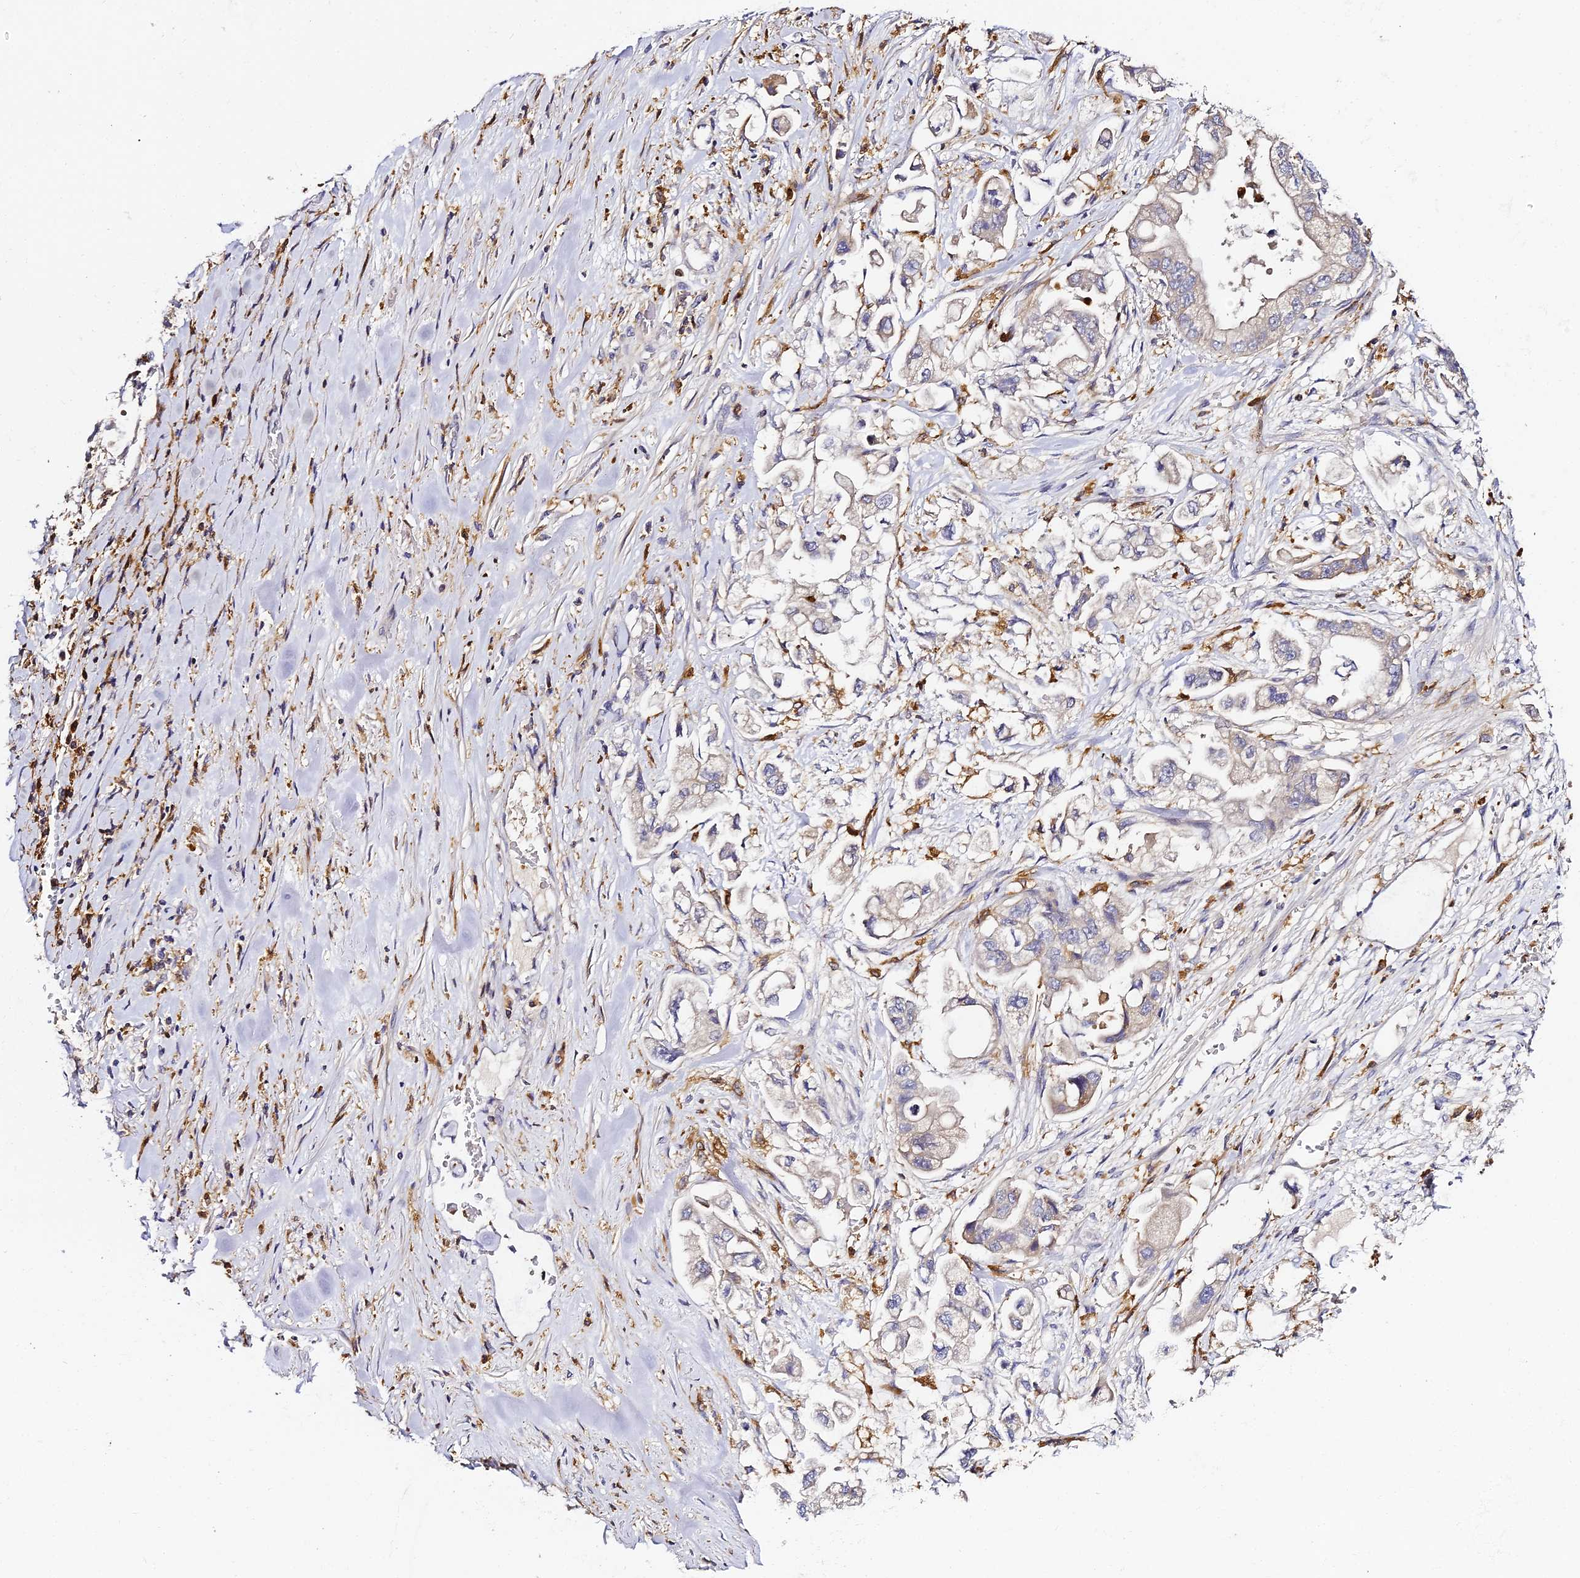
{"staining": {"intensity": "negative", "quantity": "none", "location": "none"}, "tissue": "stomach cancer", "cell_type": "Tumor cells", "image_type": "cancer", "snomed": [{"axis": "morphology", "description": "Adenocarcinoma, NOS"}, {"axis": "topography", "description": "Stomach"}], "caption": "The micrograph demonstrates no significant staining in tumor cells of stomach adenocarcinoma.", "gene": "IL4I1", "patient": {"sex": "male", "age": 62}}